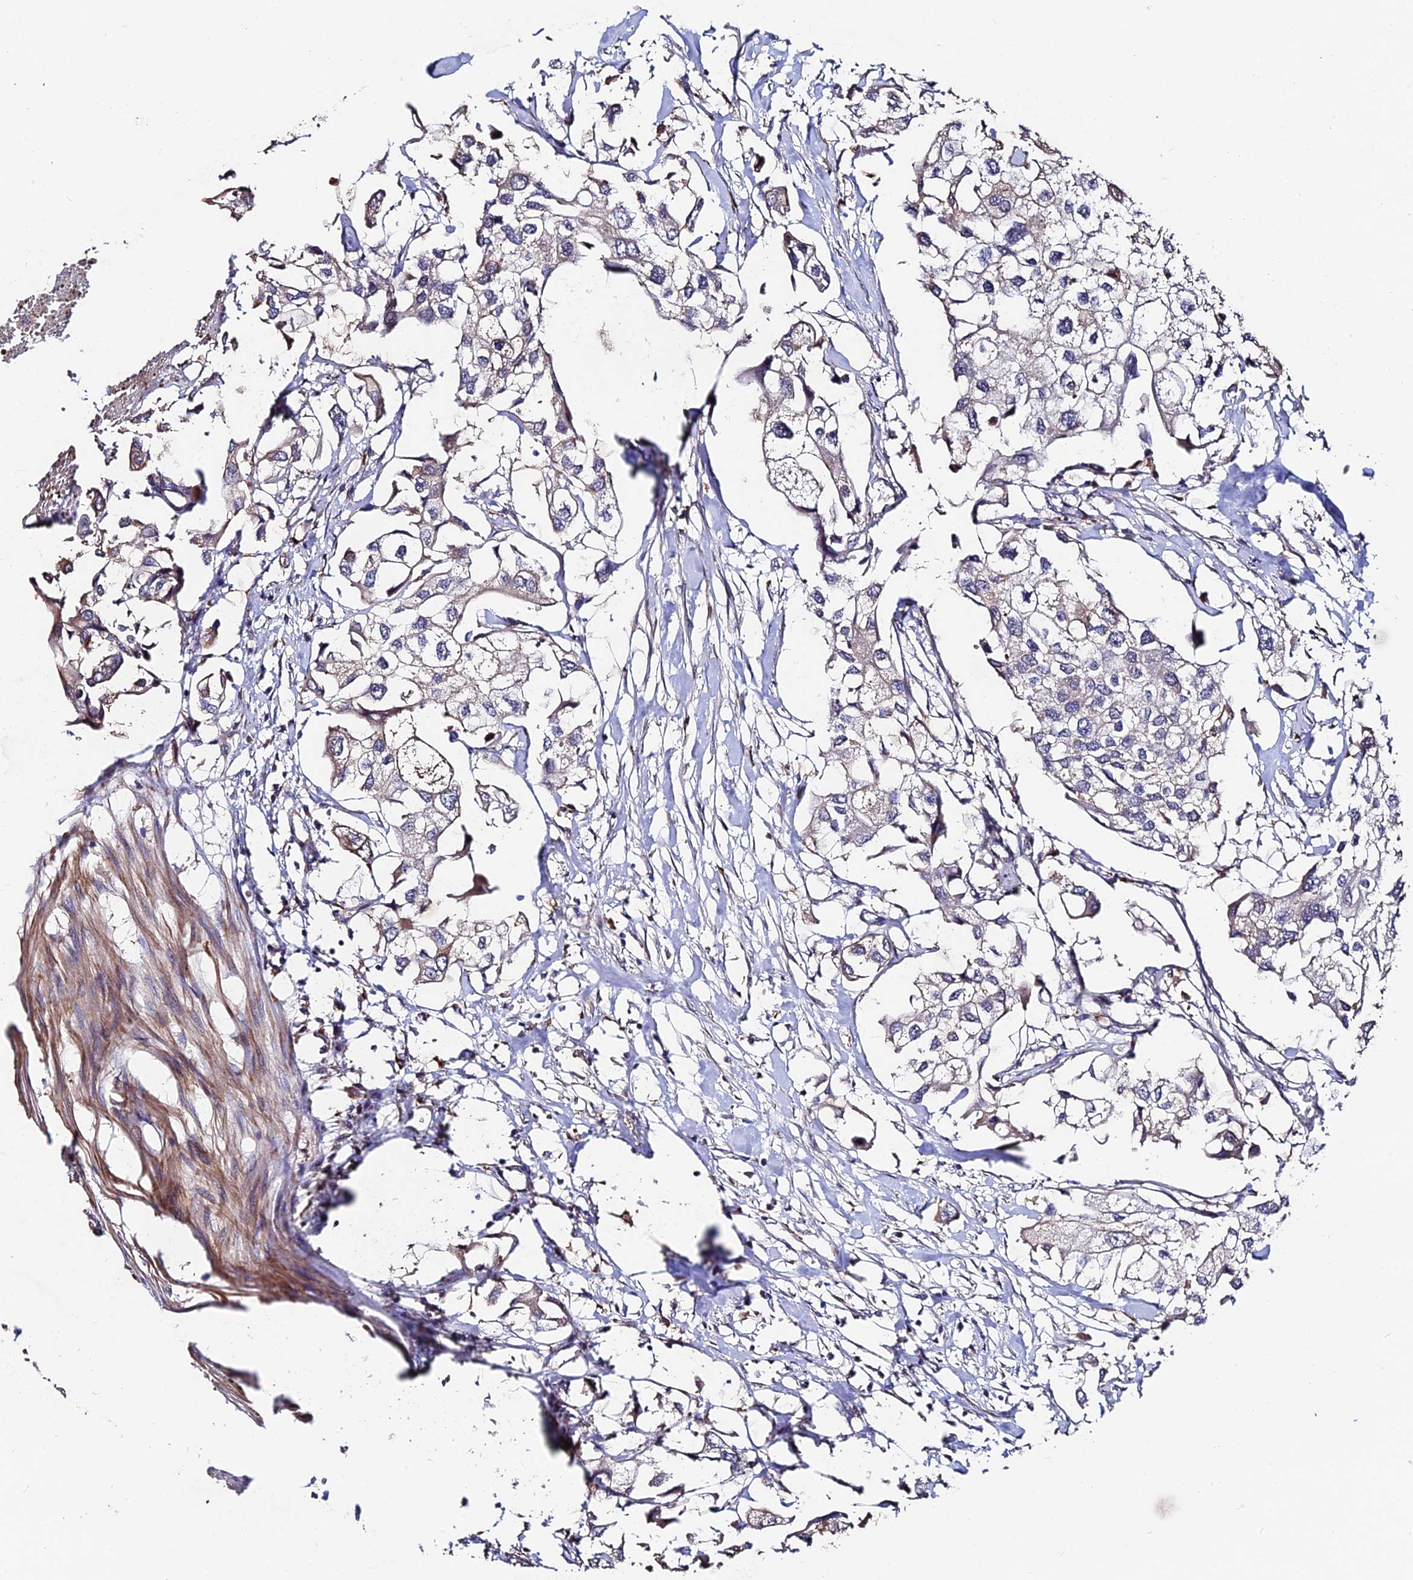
{"staining": {"intensity": "negative", "quantity": "none", "location": "none"}, "tissue": "urothelial cancer", "cell_type": "Tumor cells", "image_type": "cancer", "snomed": [{"axis": "morphology", "description": "Urothelial carcinoma, High grade"}, {"axis": "topography", "description": "Urinary bladder"}], "caption": "High power microscopy photomicrograph of an IHC histopathology image of urothelial cancer, revealing no significant staining in tumor cells.", "gene": "ACTR5", "patient": {"sex": "male", "age": 64}}